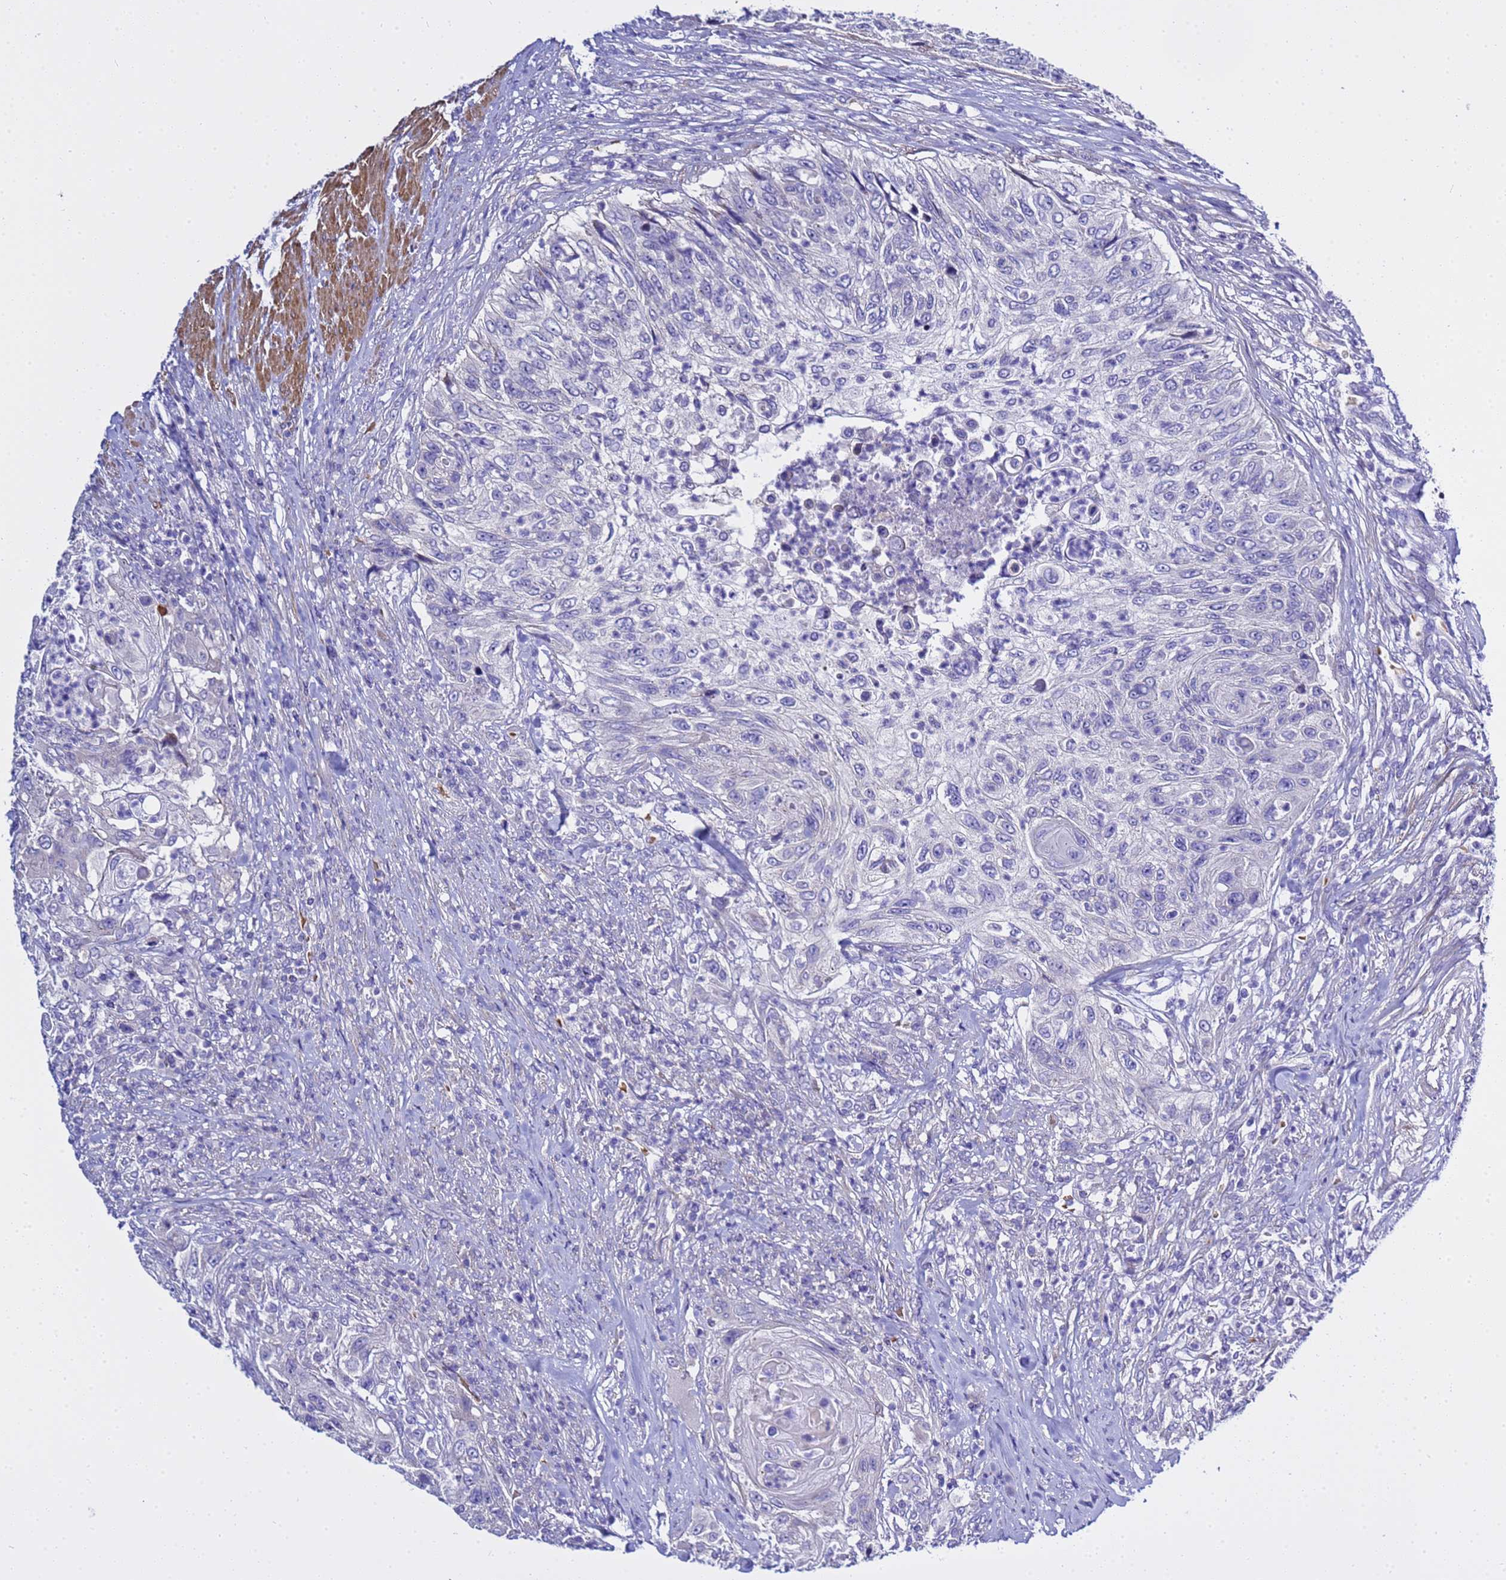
{"staining": {"intensity": "negative", "quantity": "none", "location": "none"}, "tissue": "urothelial cancer", "cell_type": "Tumor cells", "image_type": "cancer", "snomed": [{"axis": "morphology", "description": "Urothelial carcinoma, High grade"}, {"axis": "topography", "description": "Urinary bladder"}], "caption": "DAB (3,3'-diaminobenzidine) immunohistochemical staining of urothelial cancer shows no significant positivity in tumor cells.", "gene": "USP18", "patient": {"sex": "female", "age": 60}}